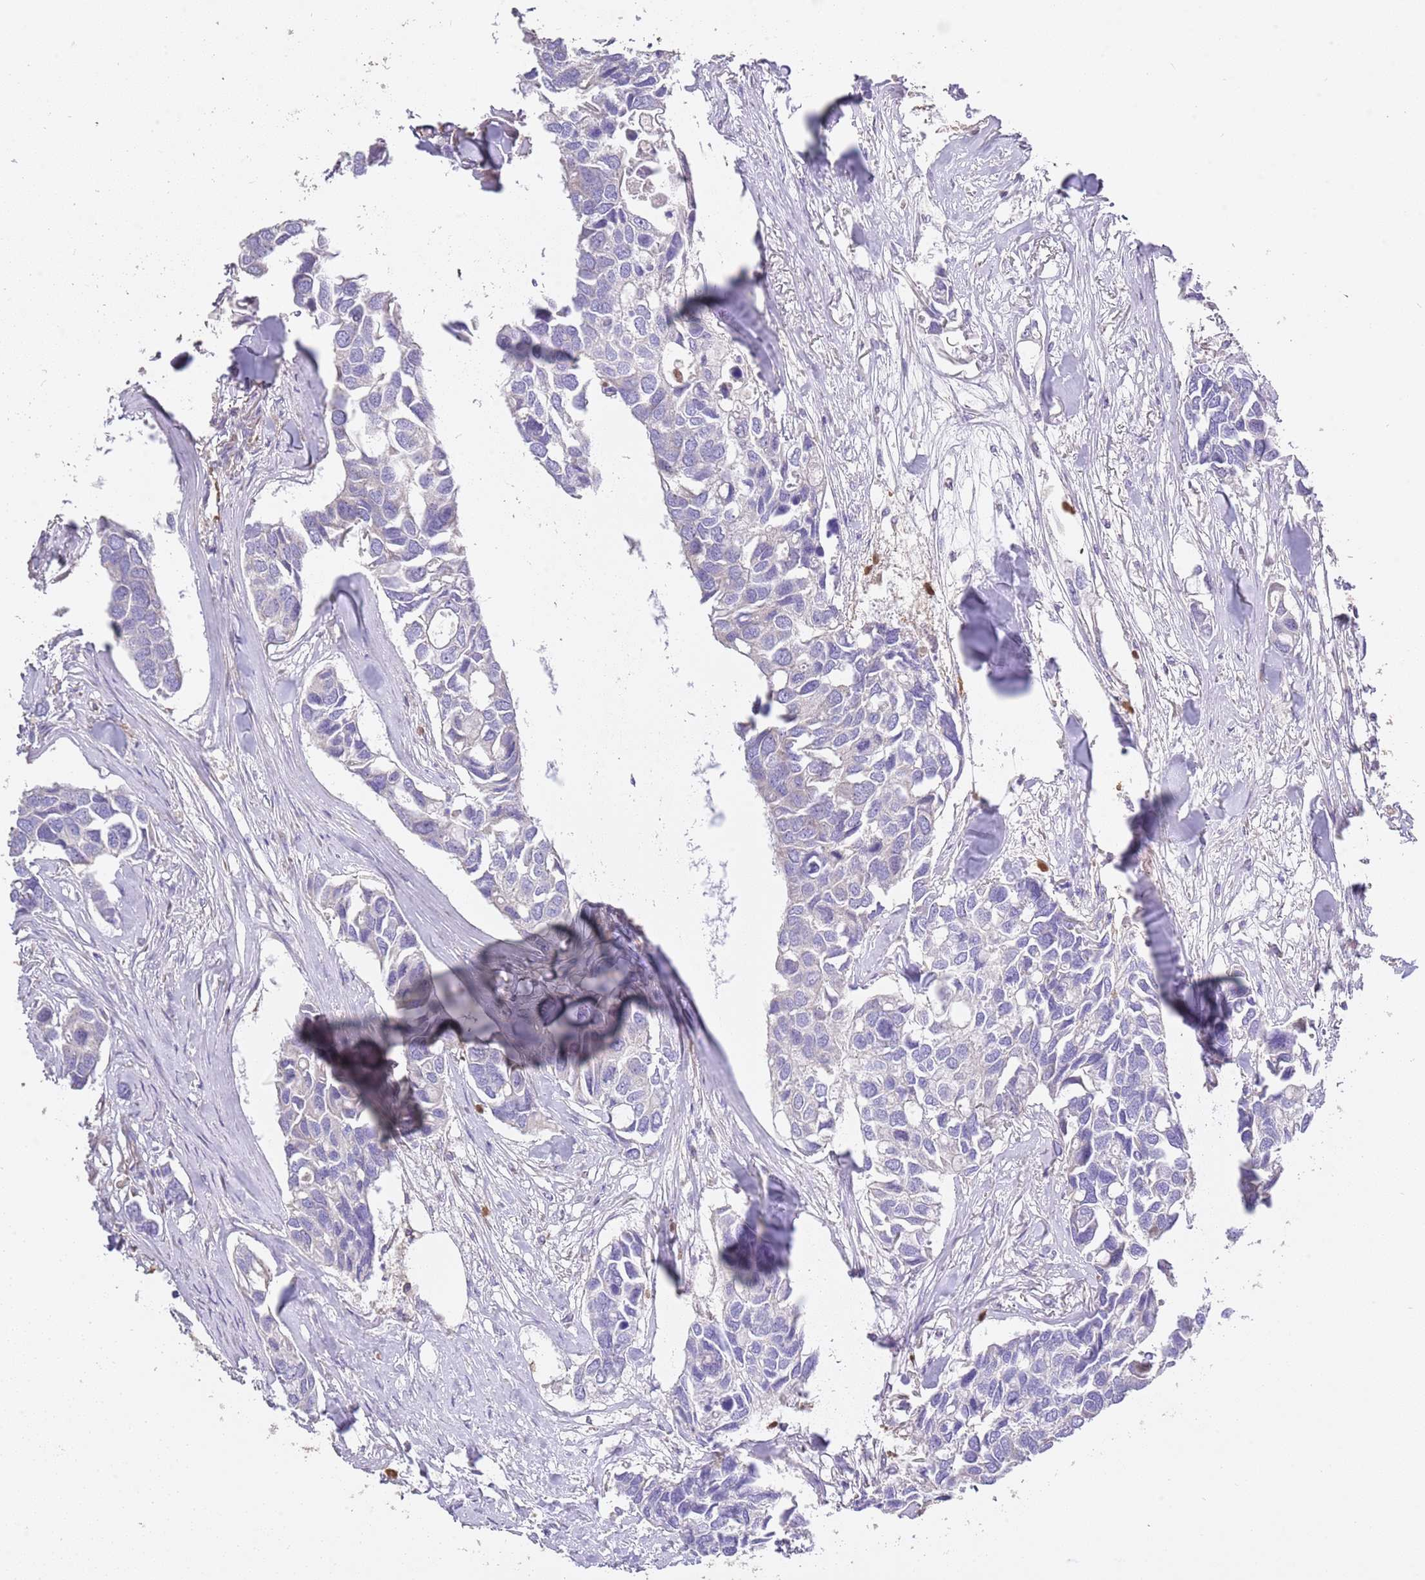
{"staining": {"intensity": "negative", "quantity": "none", "location": "none"}, "tissue": "breast cancer", "cell_type": "Tumor cells", "image_type": "cancer", "snomed": [{"axis": "morphology", "description": "Duct carcinoma"}, {"axis": "topography", "description": "Breast"}], "caption": "Breast cancer was stained to show a protein in brown. There is no significant positivity in tumor cells.", "gene": "DOCK9", "patient": {"sex": "female", "age": 83}}